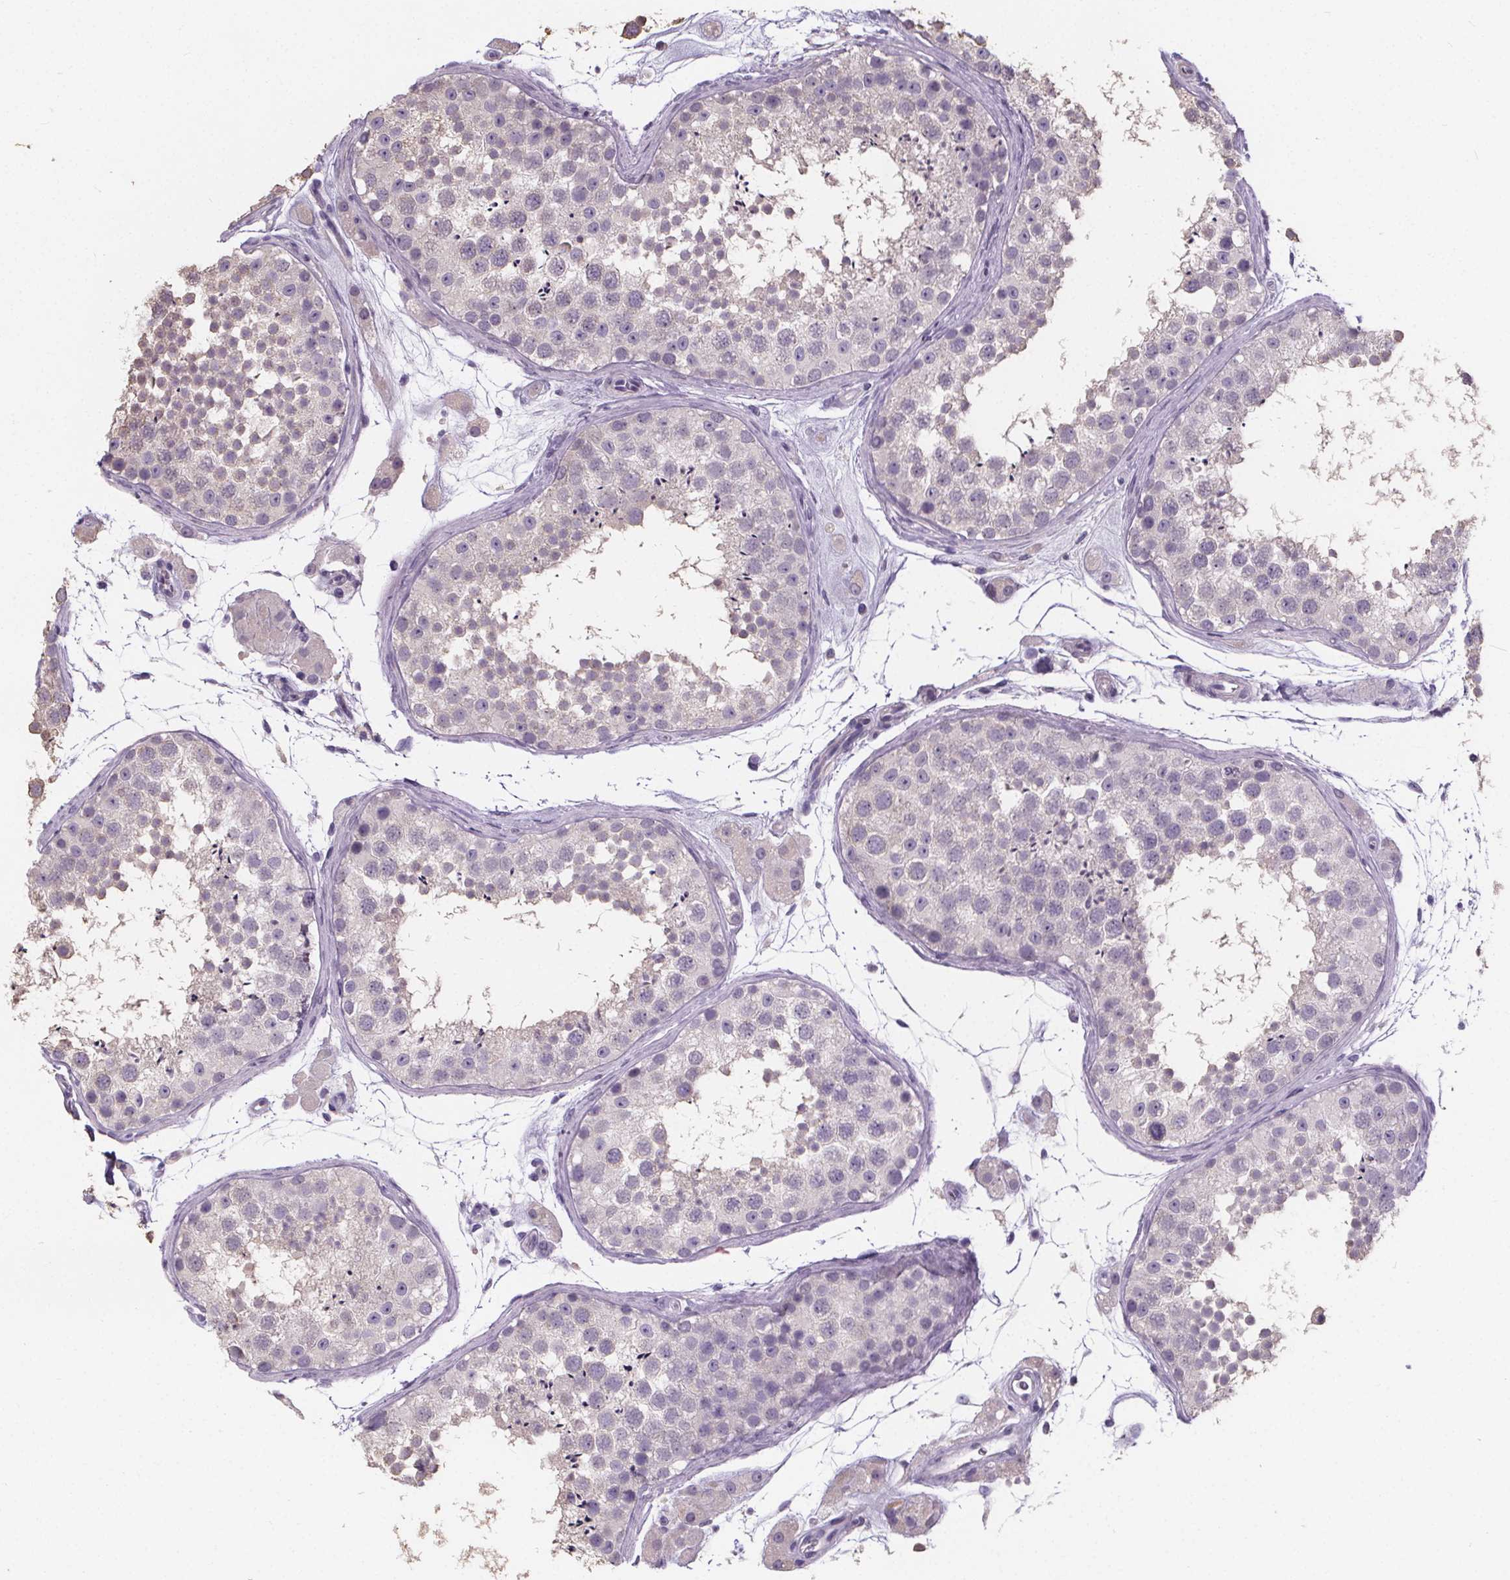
{"staining": {"intensity": "negative", "quantity": "none", "location": "none"}, "tissue": "testis", "cell_type": "Cells in seminiferous ducts", "image_type": "normal", "snomed": [{"axis": "morphology", "description": "Normal tissue, NOS"}, {"axis": "topography", "description": "Testis"}], "caption": "The image demonstrates no significant expression in cells in seminiferous ducts of testis.", "gene": "ATP6V1D", "patient": {"sex": "male", "age": 41}}